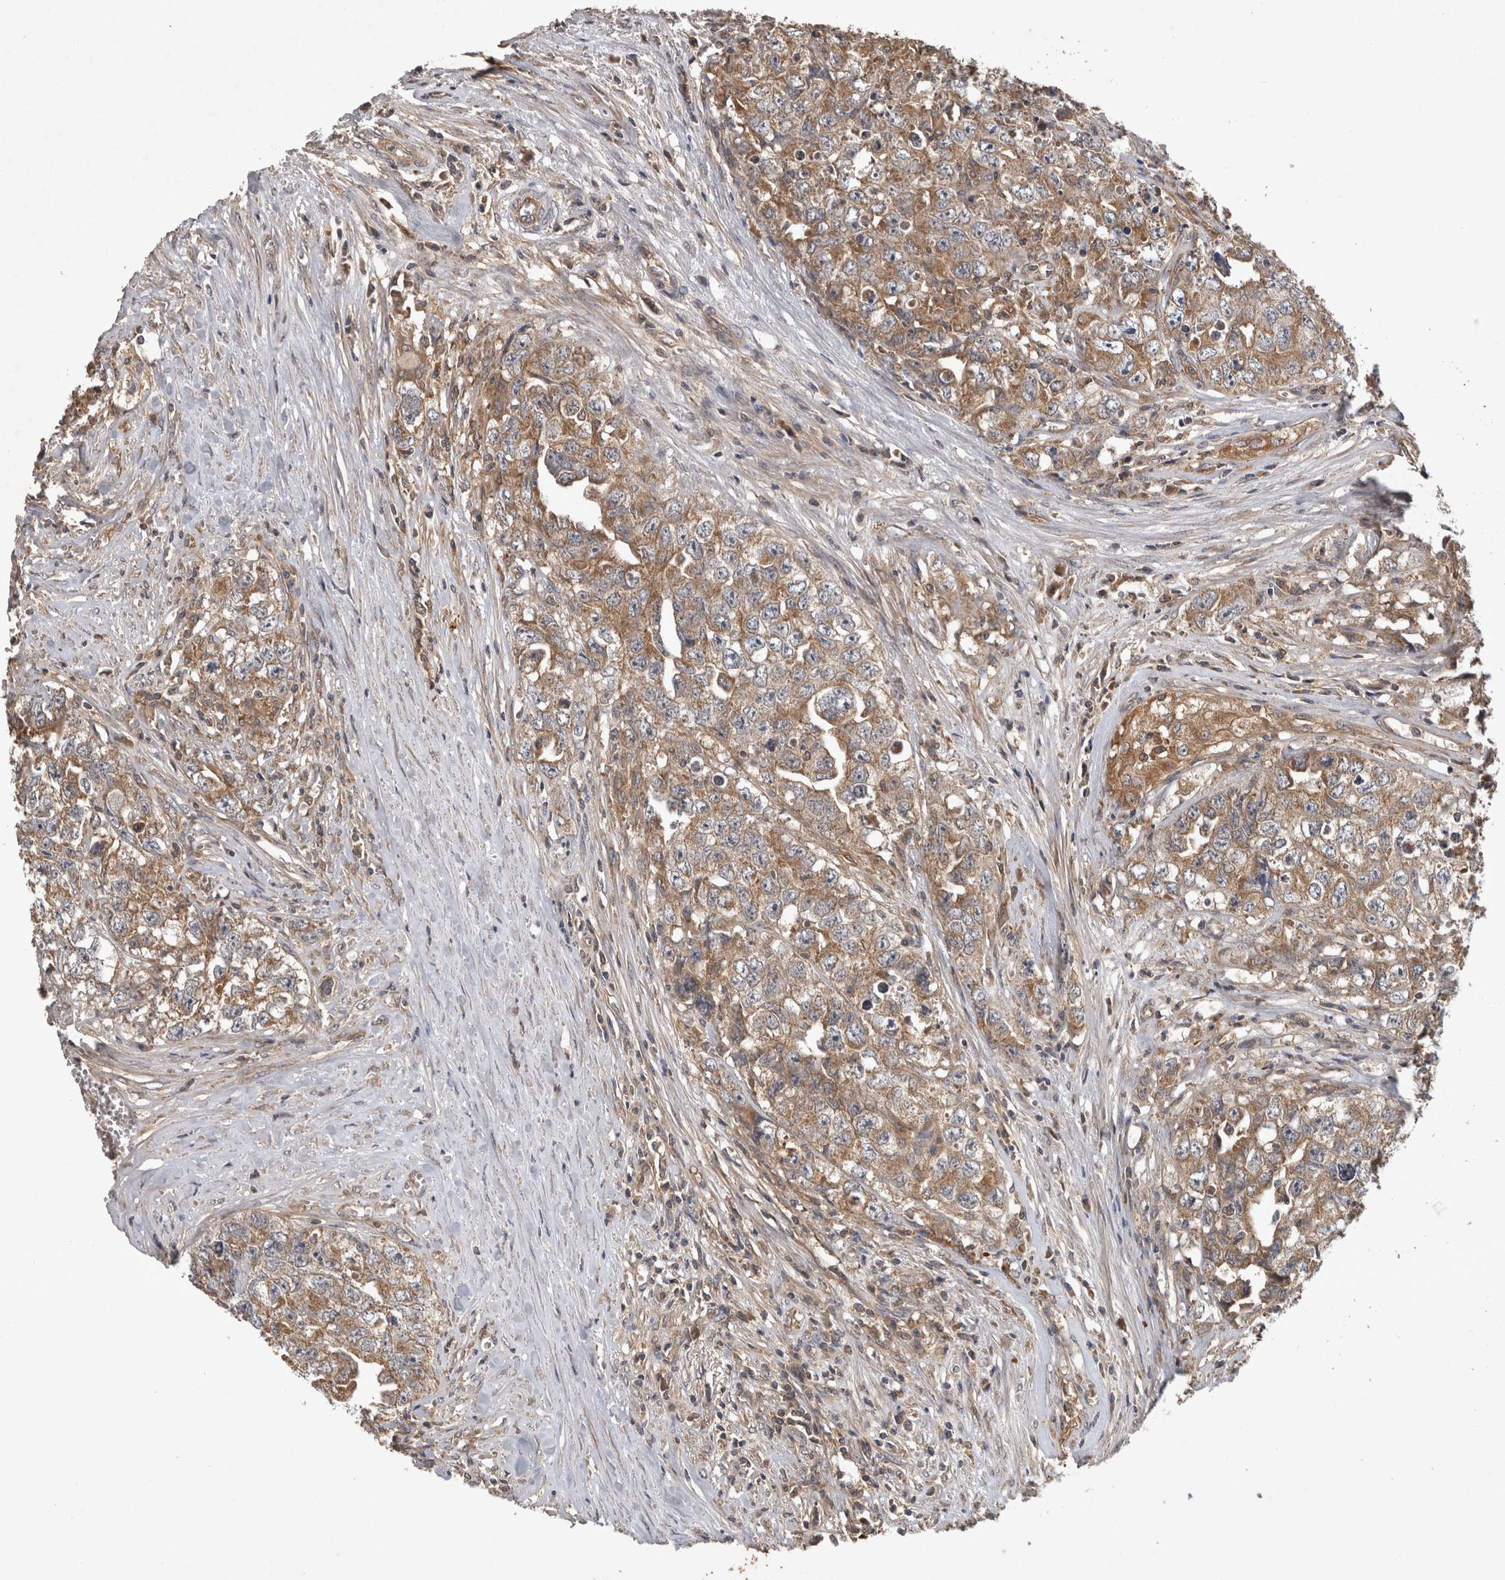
{"staining": {"intensity": "moderate", "quantity": ">75%", "location": "cytoplasmic/membranous"}, "tissue": "testis cancer", "cell_type": "Tumor cells", "image_type": "cancer", "snomed": [{"axis": "morphology", "description": "Seminoma, NOS"}, {"axis": "morphology", "description": "Carcinoma, Embryonal, NOS"}, {"axis": "topography", "description": "Testis"}], "caption": "DAB (3,3'-diaminobenzidine) immunohistochemical staining of human testis seminoma exhibits moderate cytoplasmic/membranous protein positivity in approximately >75% of tumor cells.", "gene": "TRMT61B", "patient": {"sex": "male", "age": 43}}